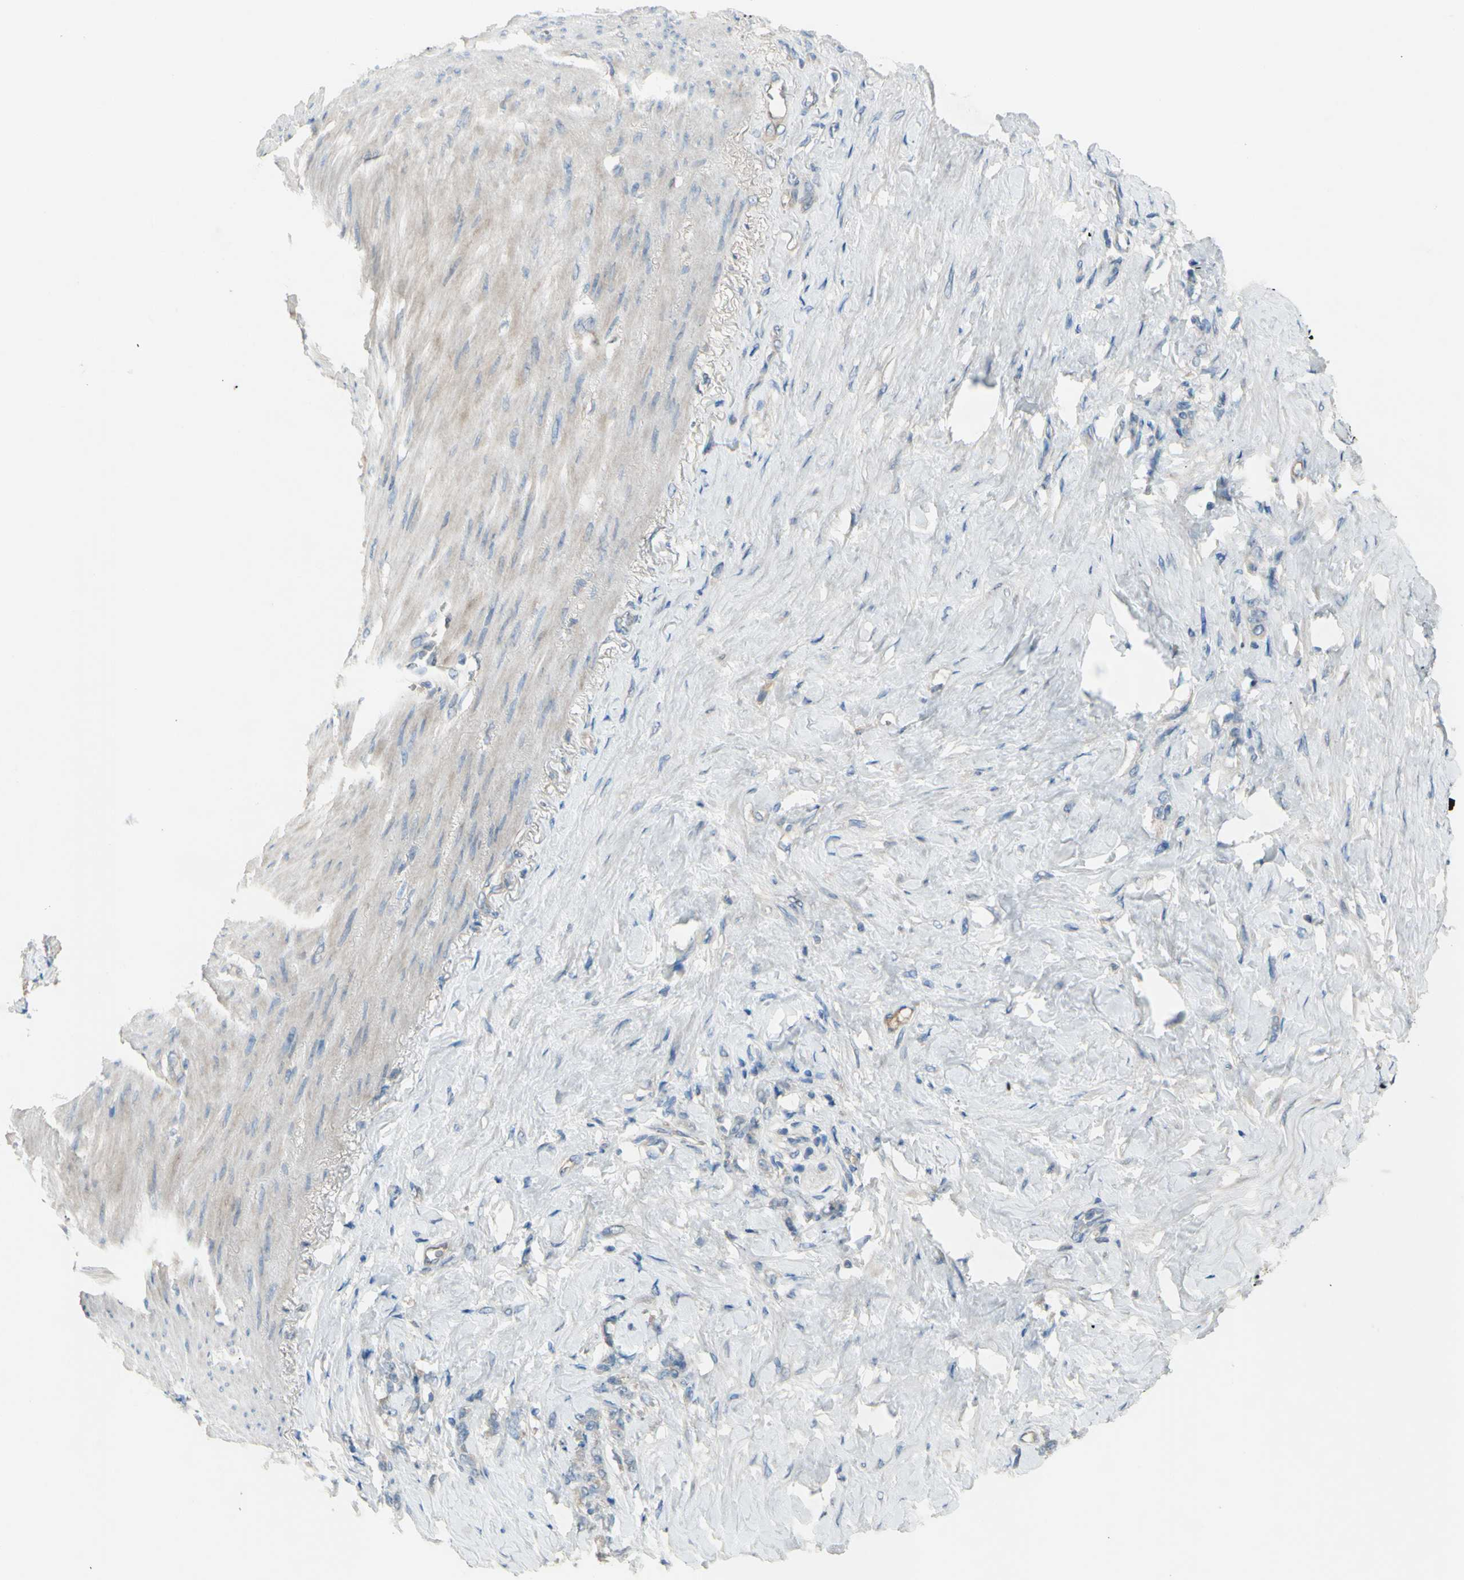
{"staining": {"intensity": "negative", "quantity": "none", "location": "none"}, "tissue": "stomach cancer", "cell_type": "Tumor cells", "image_type": "cancer", "snomed": [{"axis": "morphology", "description": "Adenocarcinoma, NOS"}, {"axis": "topography", "description": "Stomach"}], "caption": "DAB immunohistochemical staining of adenocarcinoma (stomach) demonstrates no significant staining in tumor cells.", "gene": "ATRN", "patient": {"sex": "male", "age": 82}}